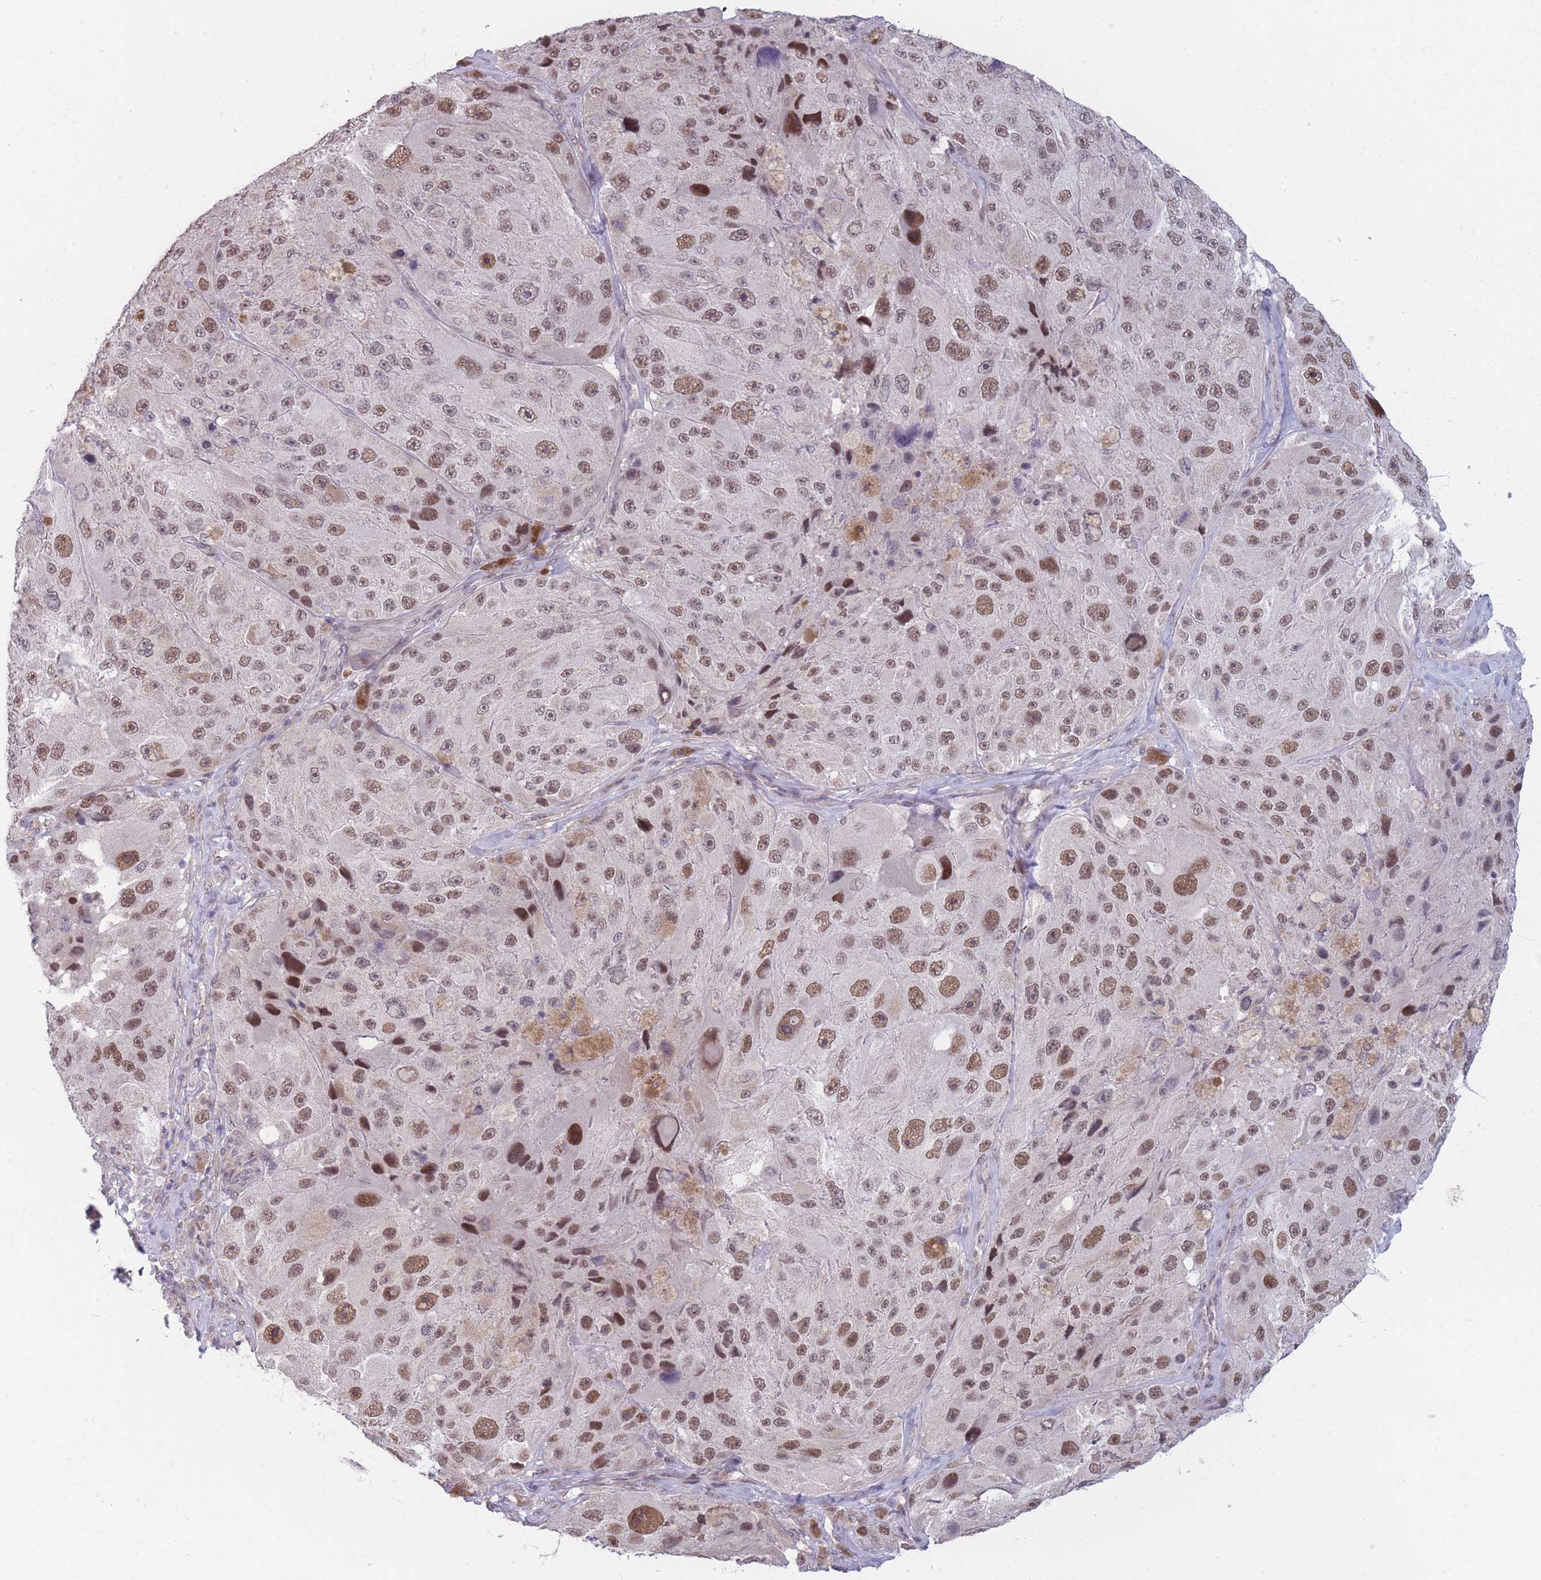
{"staining": {"intensity": "moderate", "quantity": ">75%", "location": "nuclear"}, "tissue": "melanoma", "cell_type": "Tumor cells", "image_type": "cancer", "snomed": [{"axis": "morphology", "description": "Malignant melanoma, Metastatic site"}, {"axis": "topography", "description": "Lymph node"}], "caption": "The histopathology image demonstrates immunohistochemical staining of malignant melanoma (metastatic site). There is moderate nuclear positivity is present in approximately >75% of tumor cells.", "gene": "SIN3B", "patient": {"sex": "male", "age": 62}}